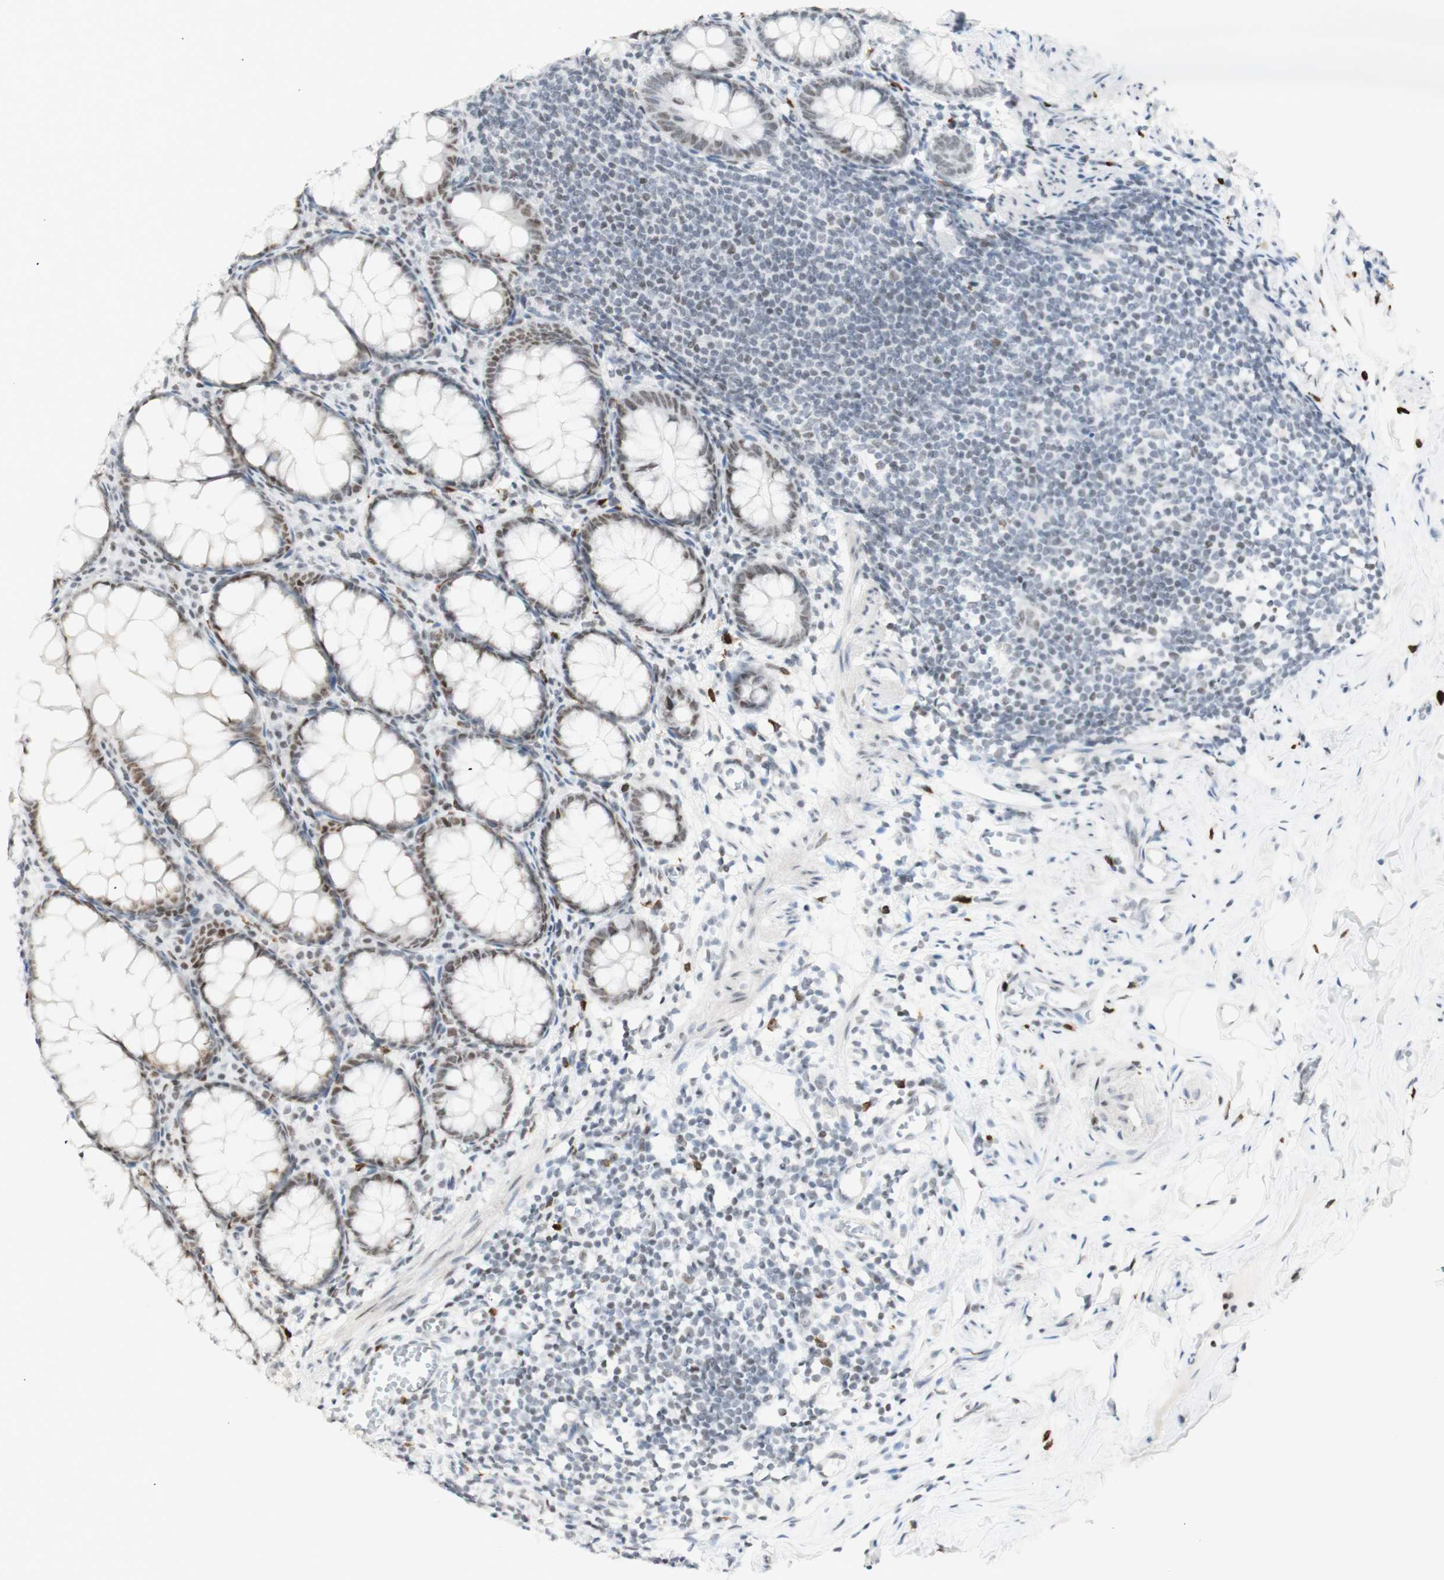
{"staining": {"intensity": "weak", "quantity": ">75%", "location": "nuclear"}, "tissue": "appendix", "cell_type": "Glandular cells", "image_type": "normal", "snomed": [{"axis": "morphology", "description": "Normal tissue, NOS"}, {"axis": "topography", "description": "Appendix"}], "caption": "Glandular cells show weak nuclear expression in approximately >75% of cells in unremarkable appendix.", "gene": "ZMYM6", "patient": {"sex": "female", "age": 77}}